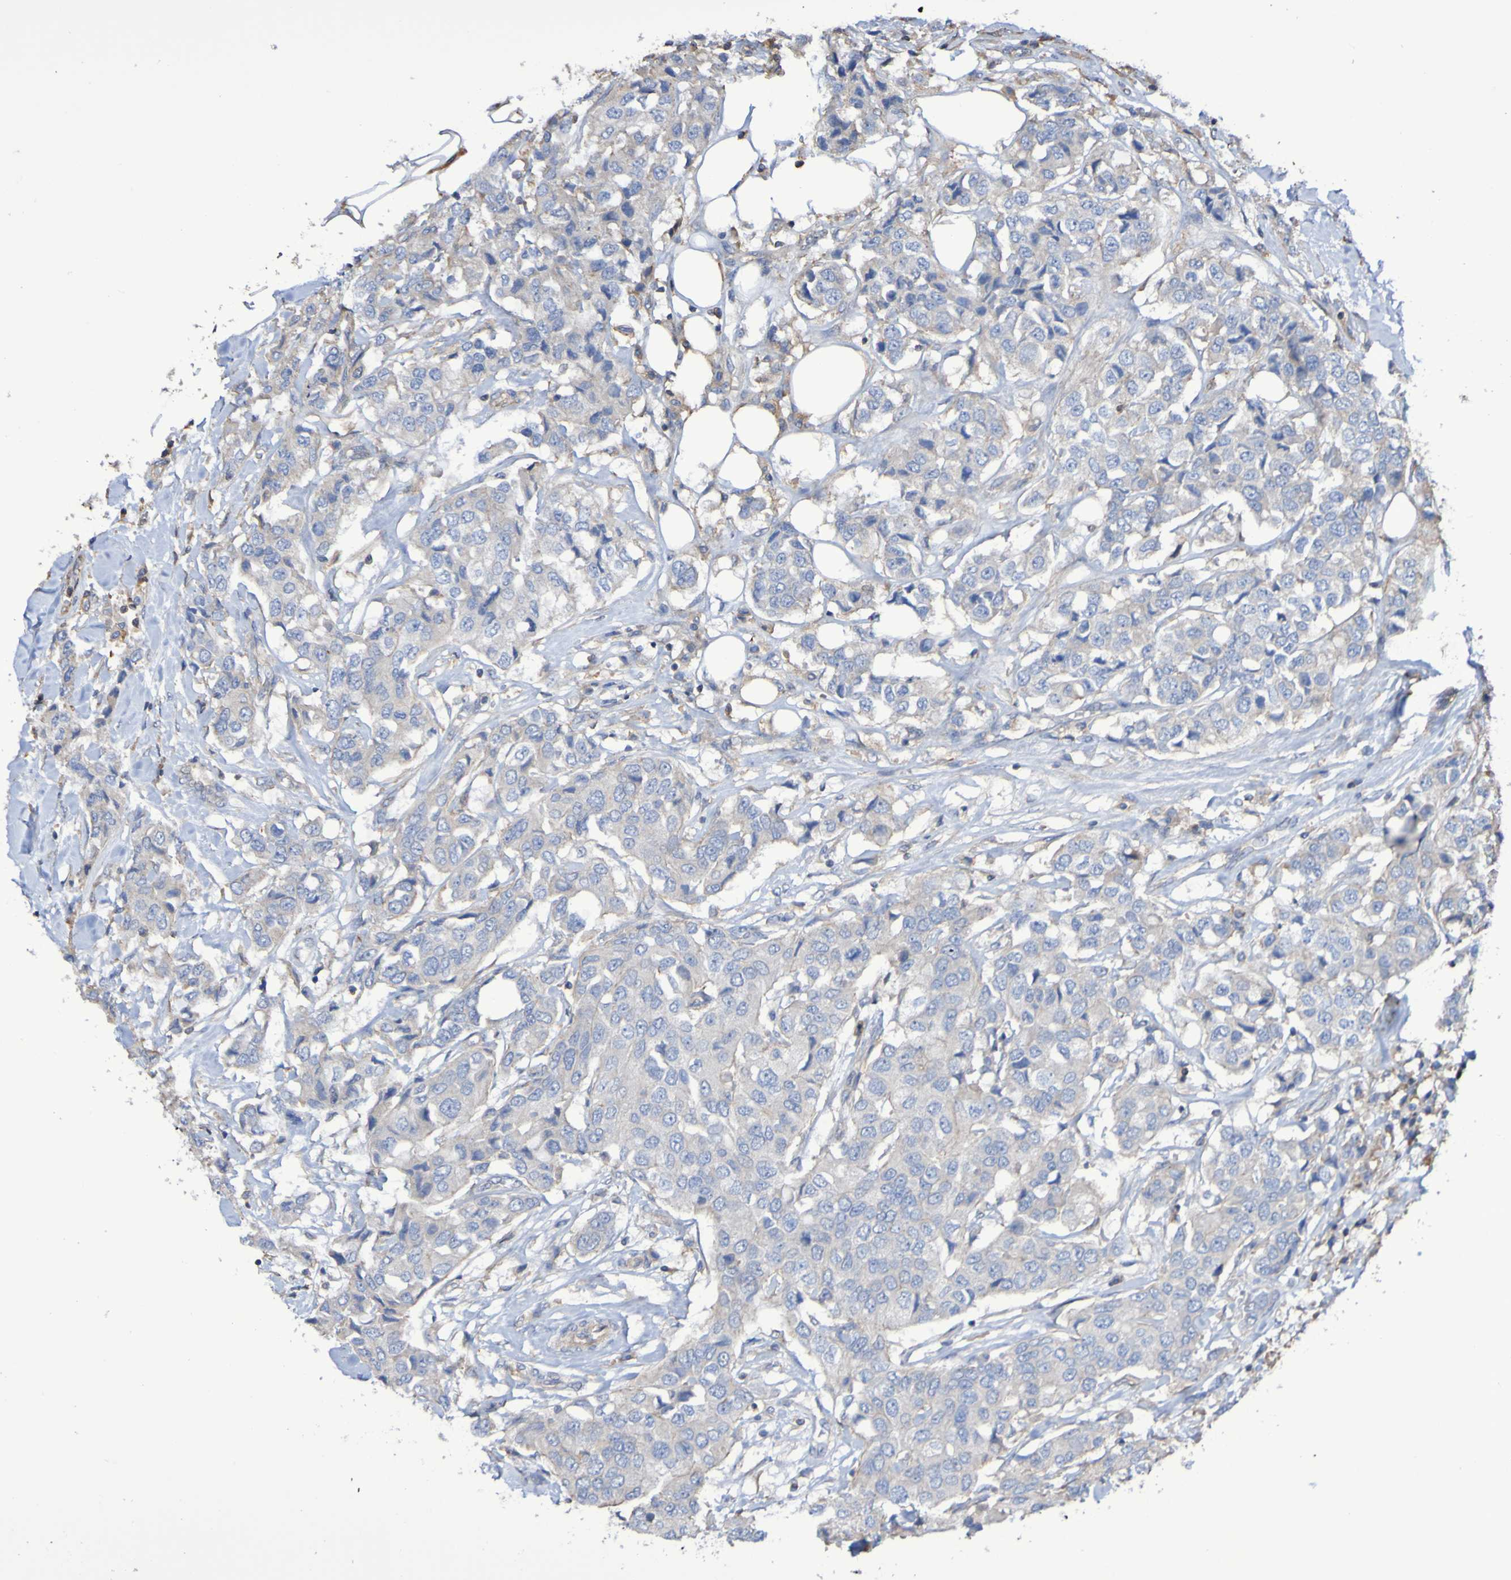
{"staining": {"intensity": "weak", "quantity": "25%-75%", "location": "cytoplasmic/membranous"}, "tissue": "breast cancer", "cell_type": "Tumor cells", "image_type": "cancer", "snomed": [{"axis": "morphology", "description": "Duct carcinoma"}, {"axis": "topography", "description": "Breast"}], "caption": "Immunohistochemical staining of human breast cancer demonstrates weak cytoplasmic/membranous protein positivity in approximately 25%-75% of tumor cells. (DAB (3,3'-diaminobenzidine) IHC with brightfield microscopy, high magnification).", "gene": "SYNJ1", "patient": {"sex": "female", "age": 80}}